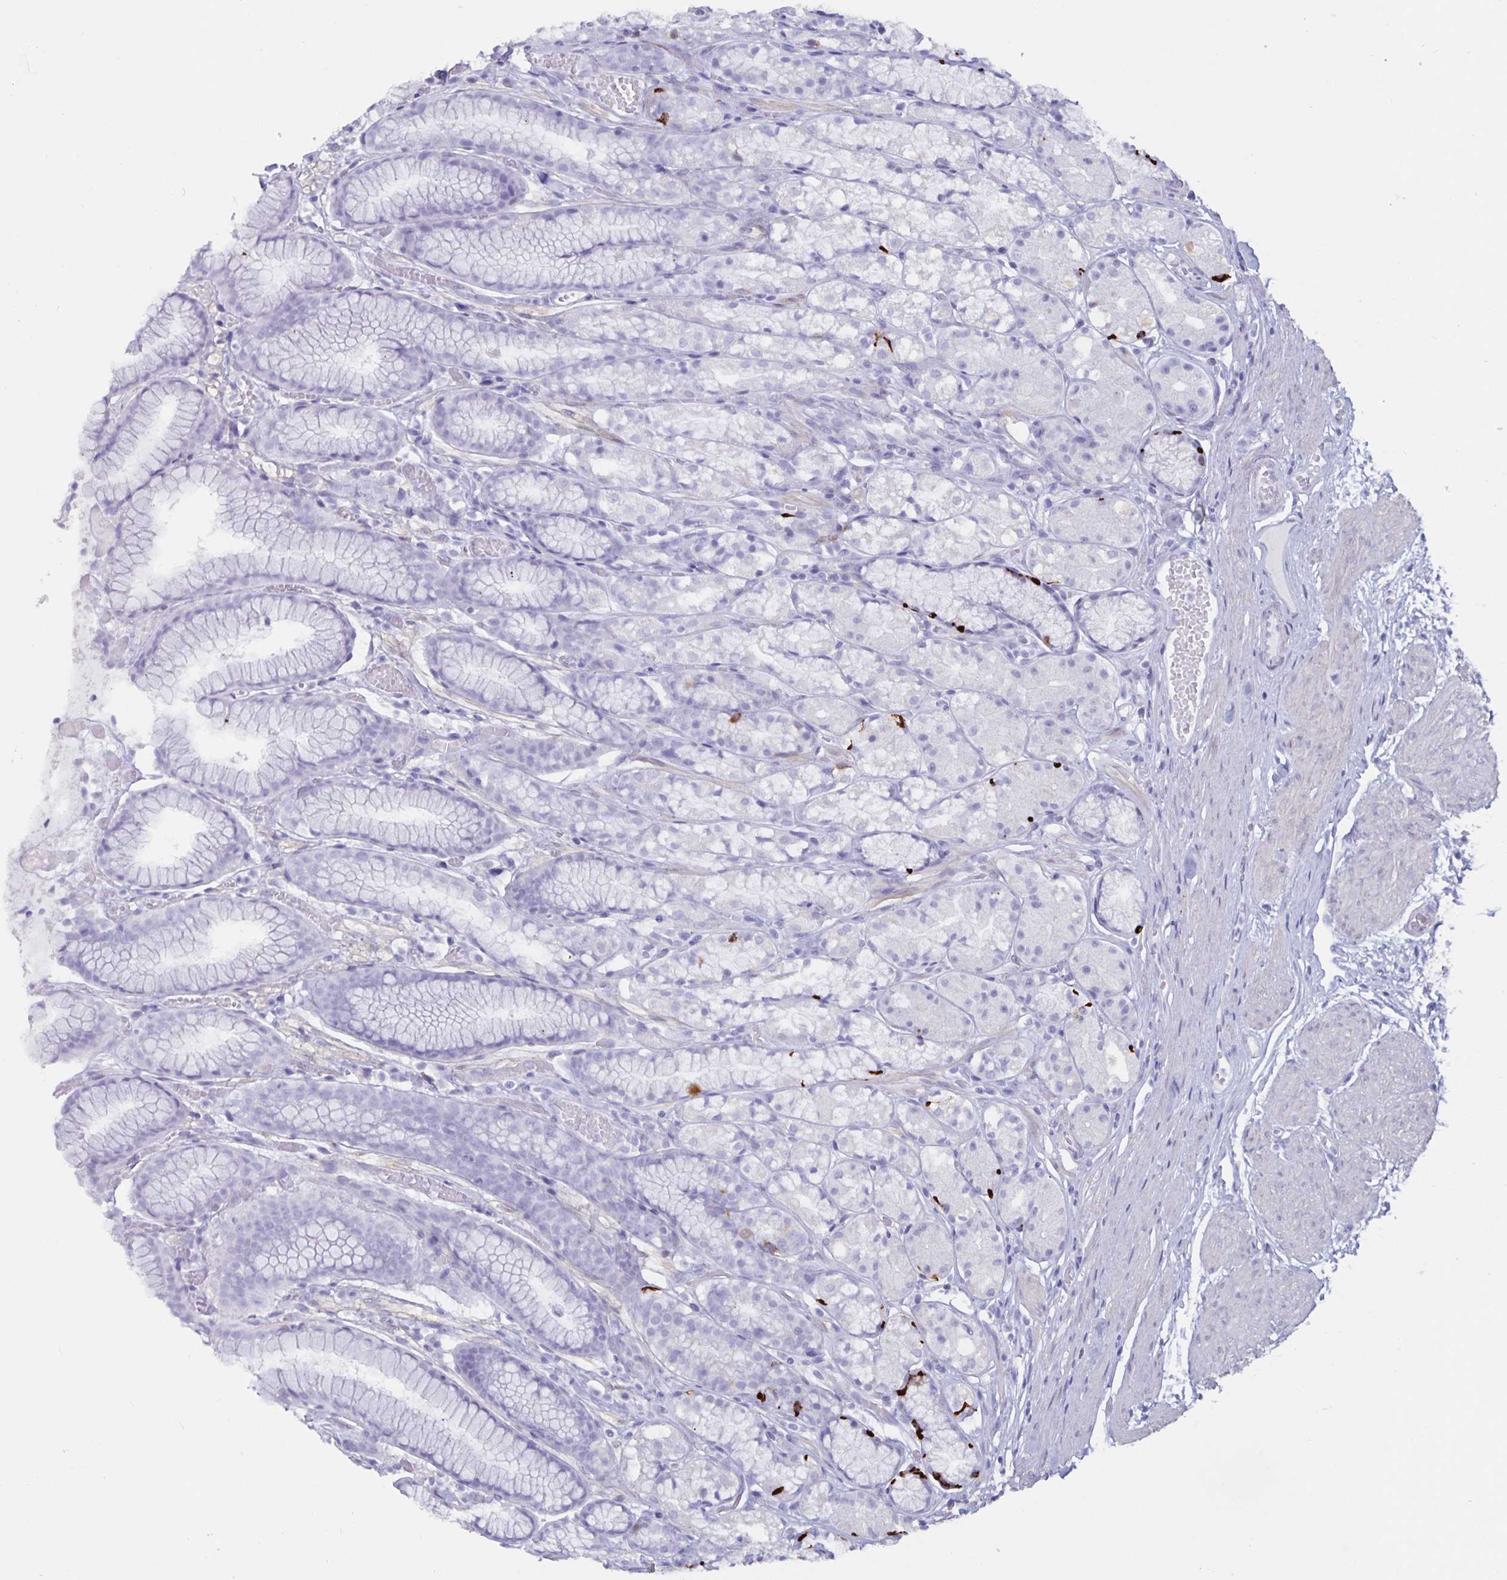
{"staining": {"intensity": "strong", "quantity": "<25%", "location": "cytoplasmic/membranous"}, "tissue": "stomach", "cell_type": "Glandular cells", "image_type": "normal", "snomed": [{"axis": "morphology", "description": "Normal tissue, NOS"}, {"axis": "topography", "description": "Smooth muscle"}, {"axis": "topography", "description": "Stomach"}], "caption": "Glandular cells reveal strong cytoplasmic/membranous staining in approximately <25% of cells in normal stomach.", "gene": "GPR137", "patient": {"sex": "male", "age": 70}}